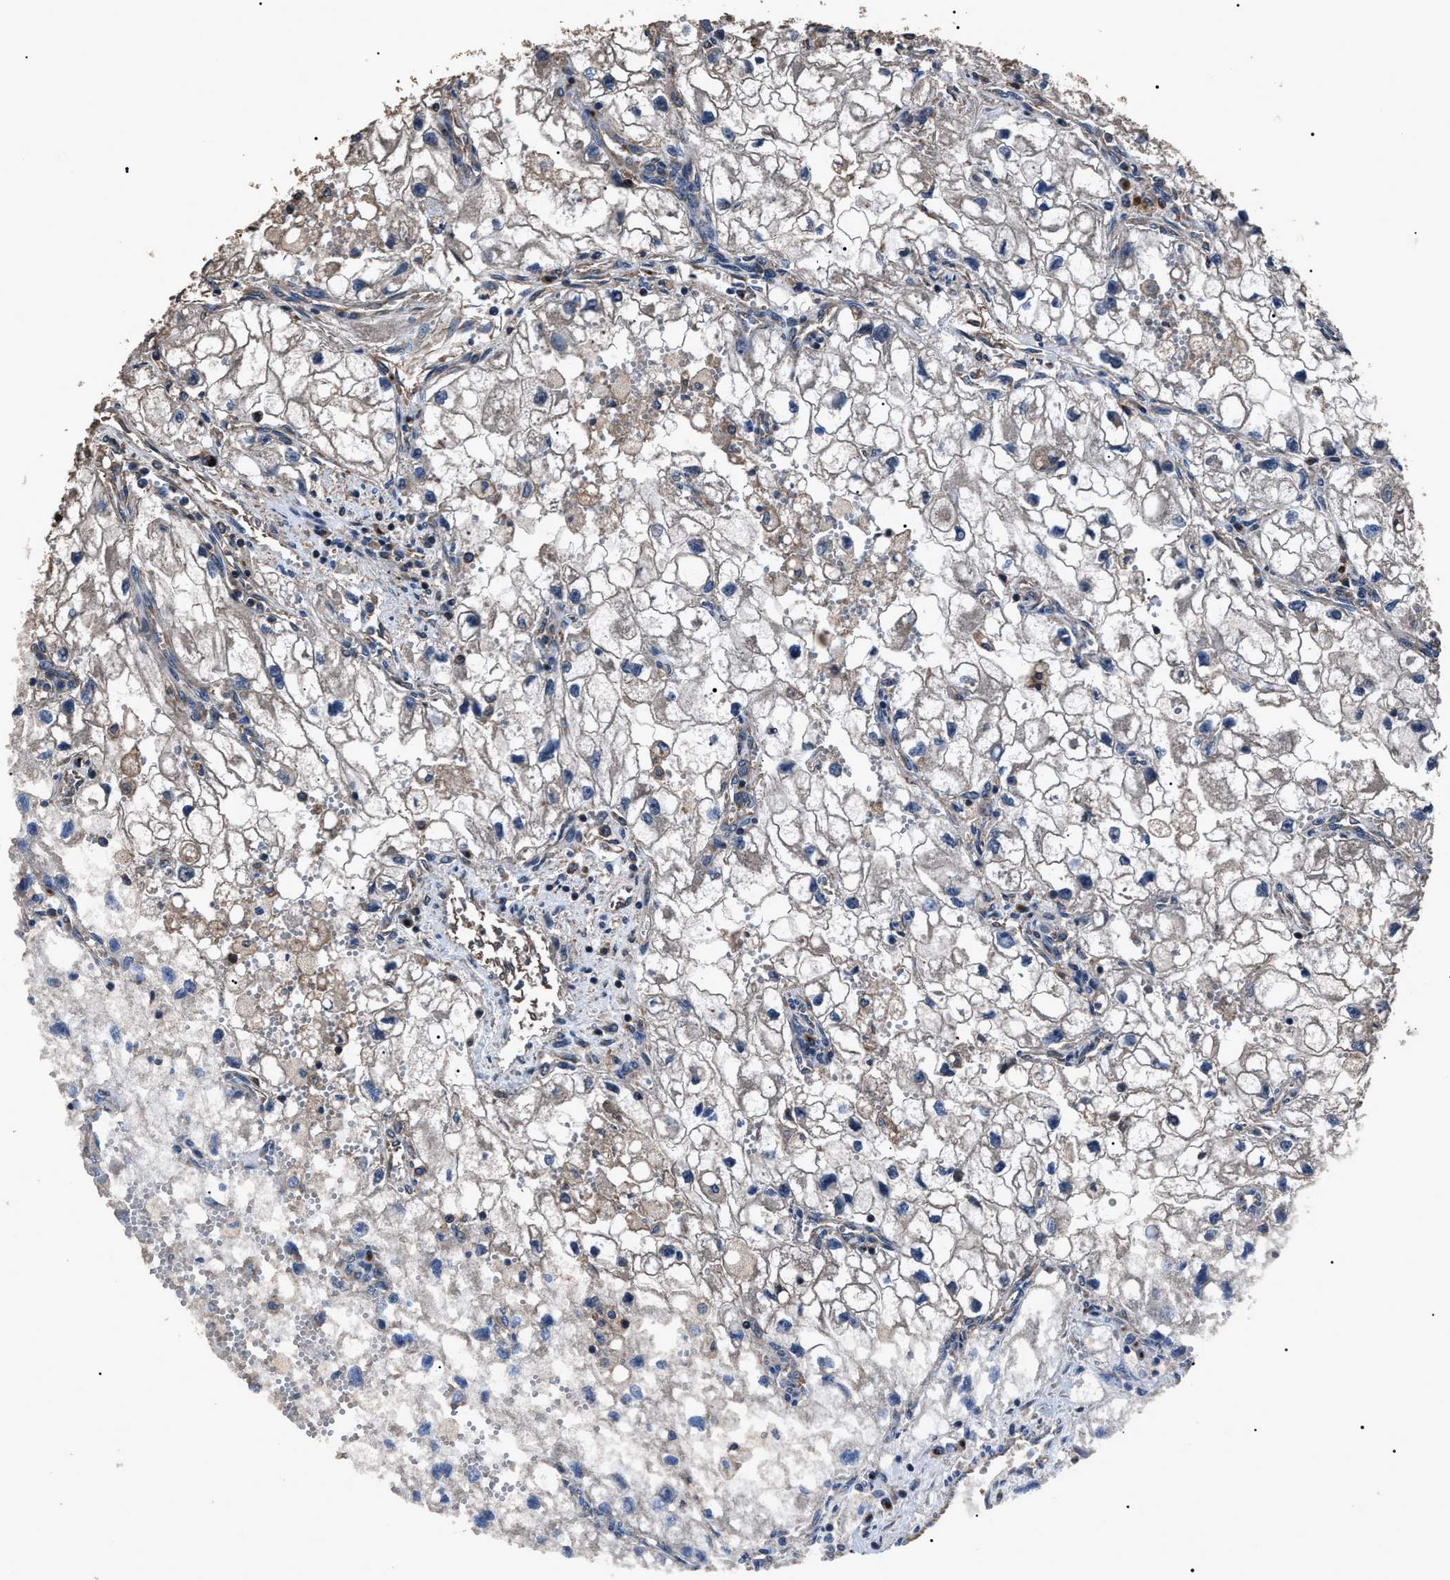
{"staining": {"intensity": "negative", "quantity": "none", "location": "none"}, "tissue": "renal cancer", "cell_type": "Tumor cells", "image_type": "cancer", "snomed": [{"axis": "morphology", "description": "Adenocarcinoma, NOS"}, {"axis": "topography", "description": "Kidney"}], "caption": "Human renal cancer (adenocarcinoma) stained for a protein using immunohistochemistry shows no expression in tumor cells.", "gene": "RNF216", "patient": {"sex": "female", "age": 70}}